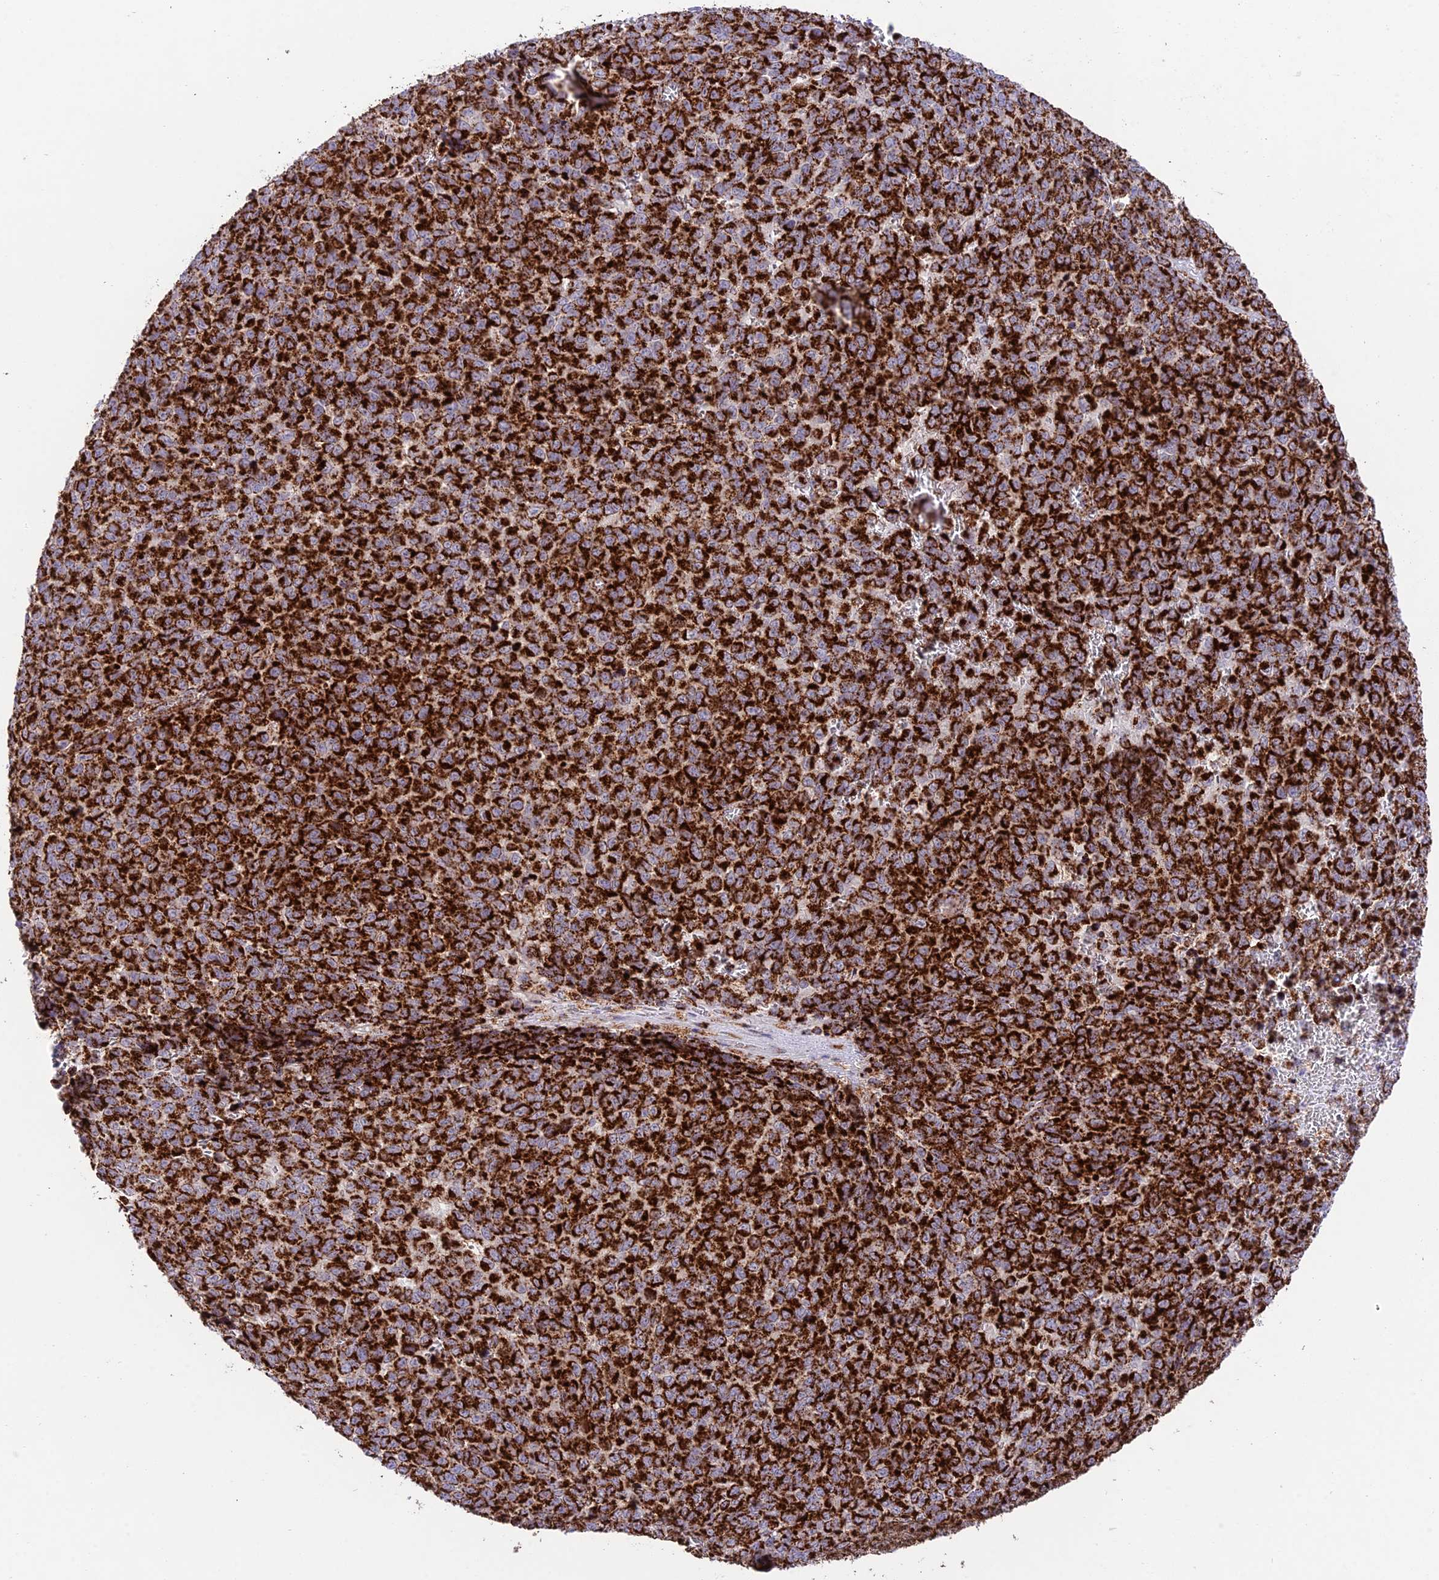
{"staining": {"intensity": "strong", "quantity": ">75%", "location": "cytoplasmic/membranous"}, "tissue": "melanoma", "cell_type": "Tumor cells", "image_type": "cancer", "snomed": [{"axis": "morphology", "description": "Malignant melanoma, NOS"}, {"axis": "topography", "description": "Nose, NOS"}], "caption": "Melanoma stained with IHC displays strong cytoplasmic/membranous positivity in about >75% of tumor cells. Using DAB (3,3'-diaminobenzidine) (brown) and hematoxylin (blue) stains, captured at high magnification using brightfield microscopy.", "gene": "CHCHD3", "patient": {"sex": "female", "age": 48}}